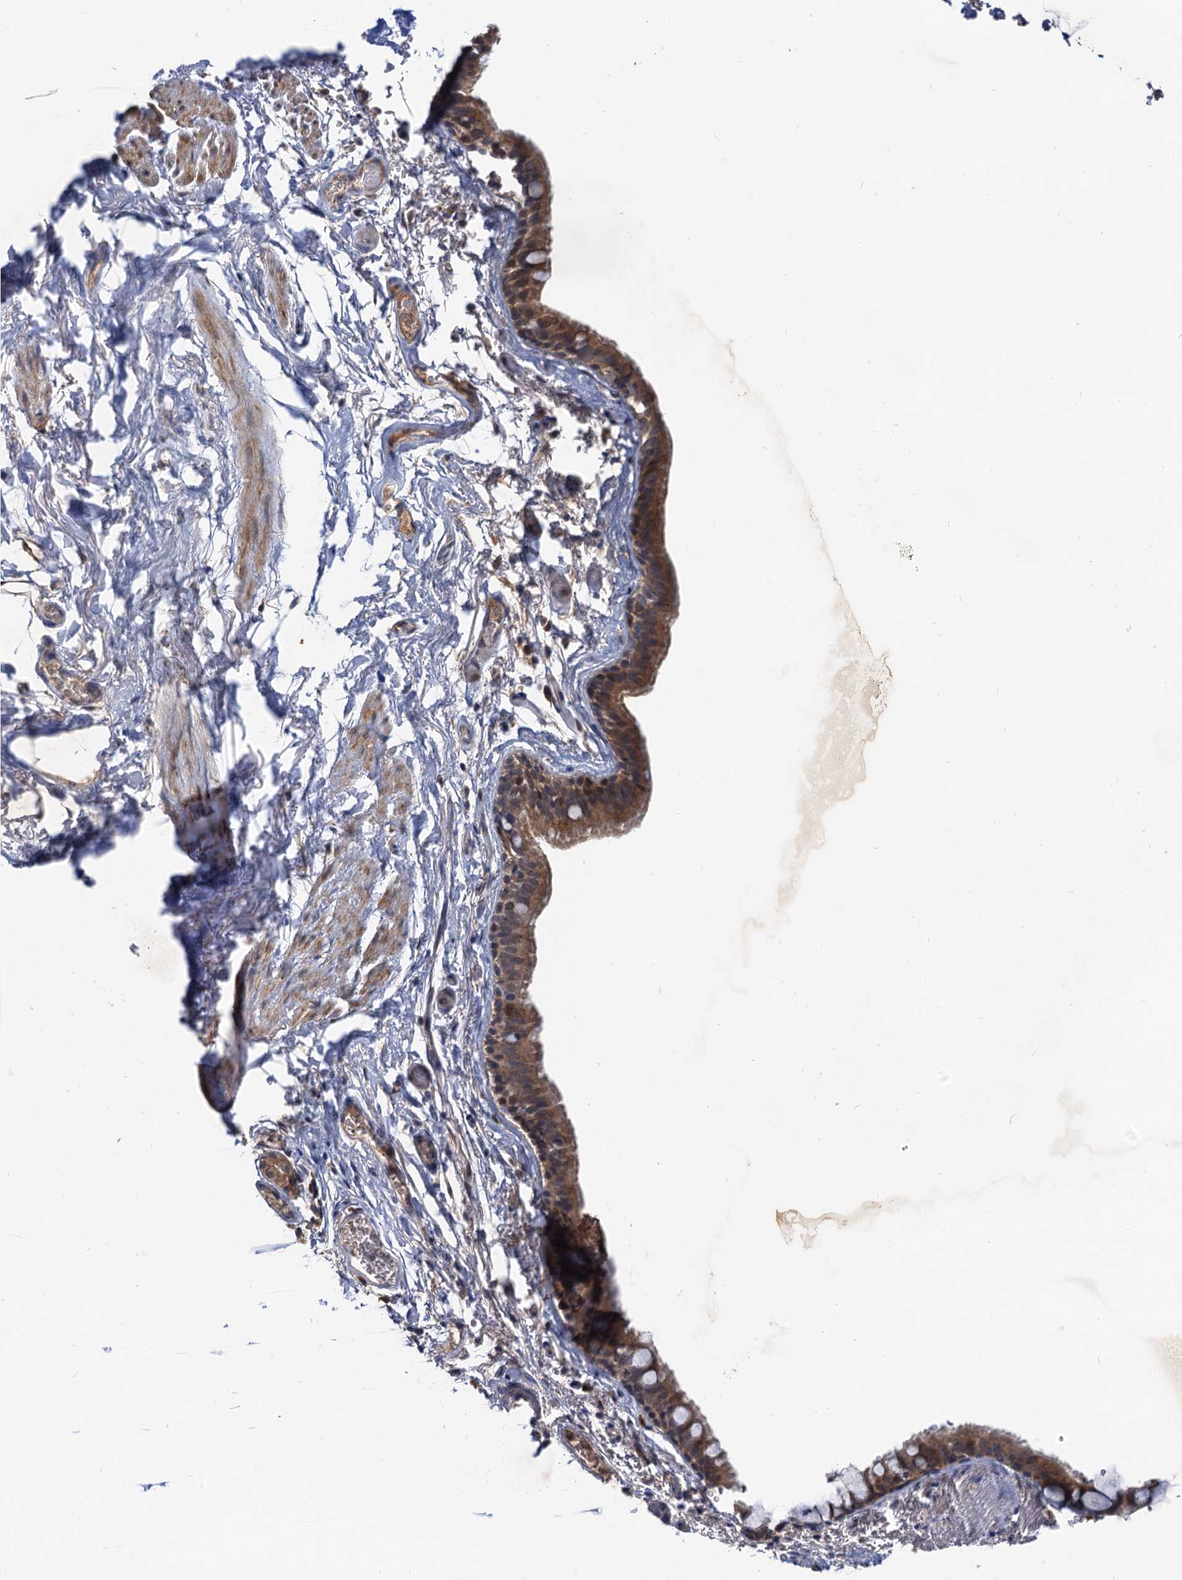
{"staining": {"intensity": "moderate", "quantity": ">75%", "location": "cytoplasmic/membranous"}, "tissue": "bronchus", "cell_type": "Respiratory epithelial cells", "image_type": "normal", "snomed": [{"axis": "morphology", "description": "Normal tissue, NOS"}, {"axis": "topography", "description": "Cartilage tissue"}], "caption": "DAB immunohistochemical staining of benign bronchus displays moderate cytoplasmic/membranous protein positivity in about >75% of respiratory epithelial cells. (DAB IHC with brightfield microscopy, high magnification).", "gene": "TMEM39B", "patient": {"sex": "male", "age": 63}}